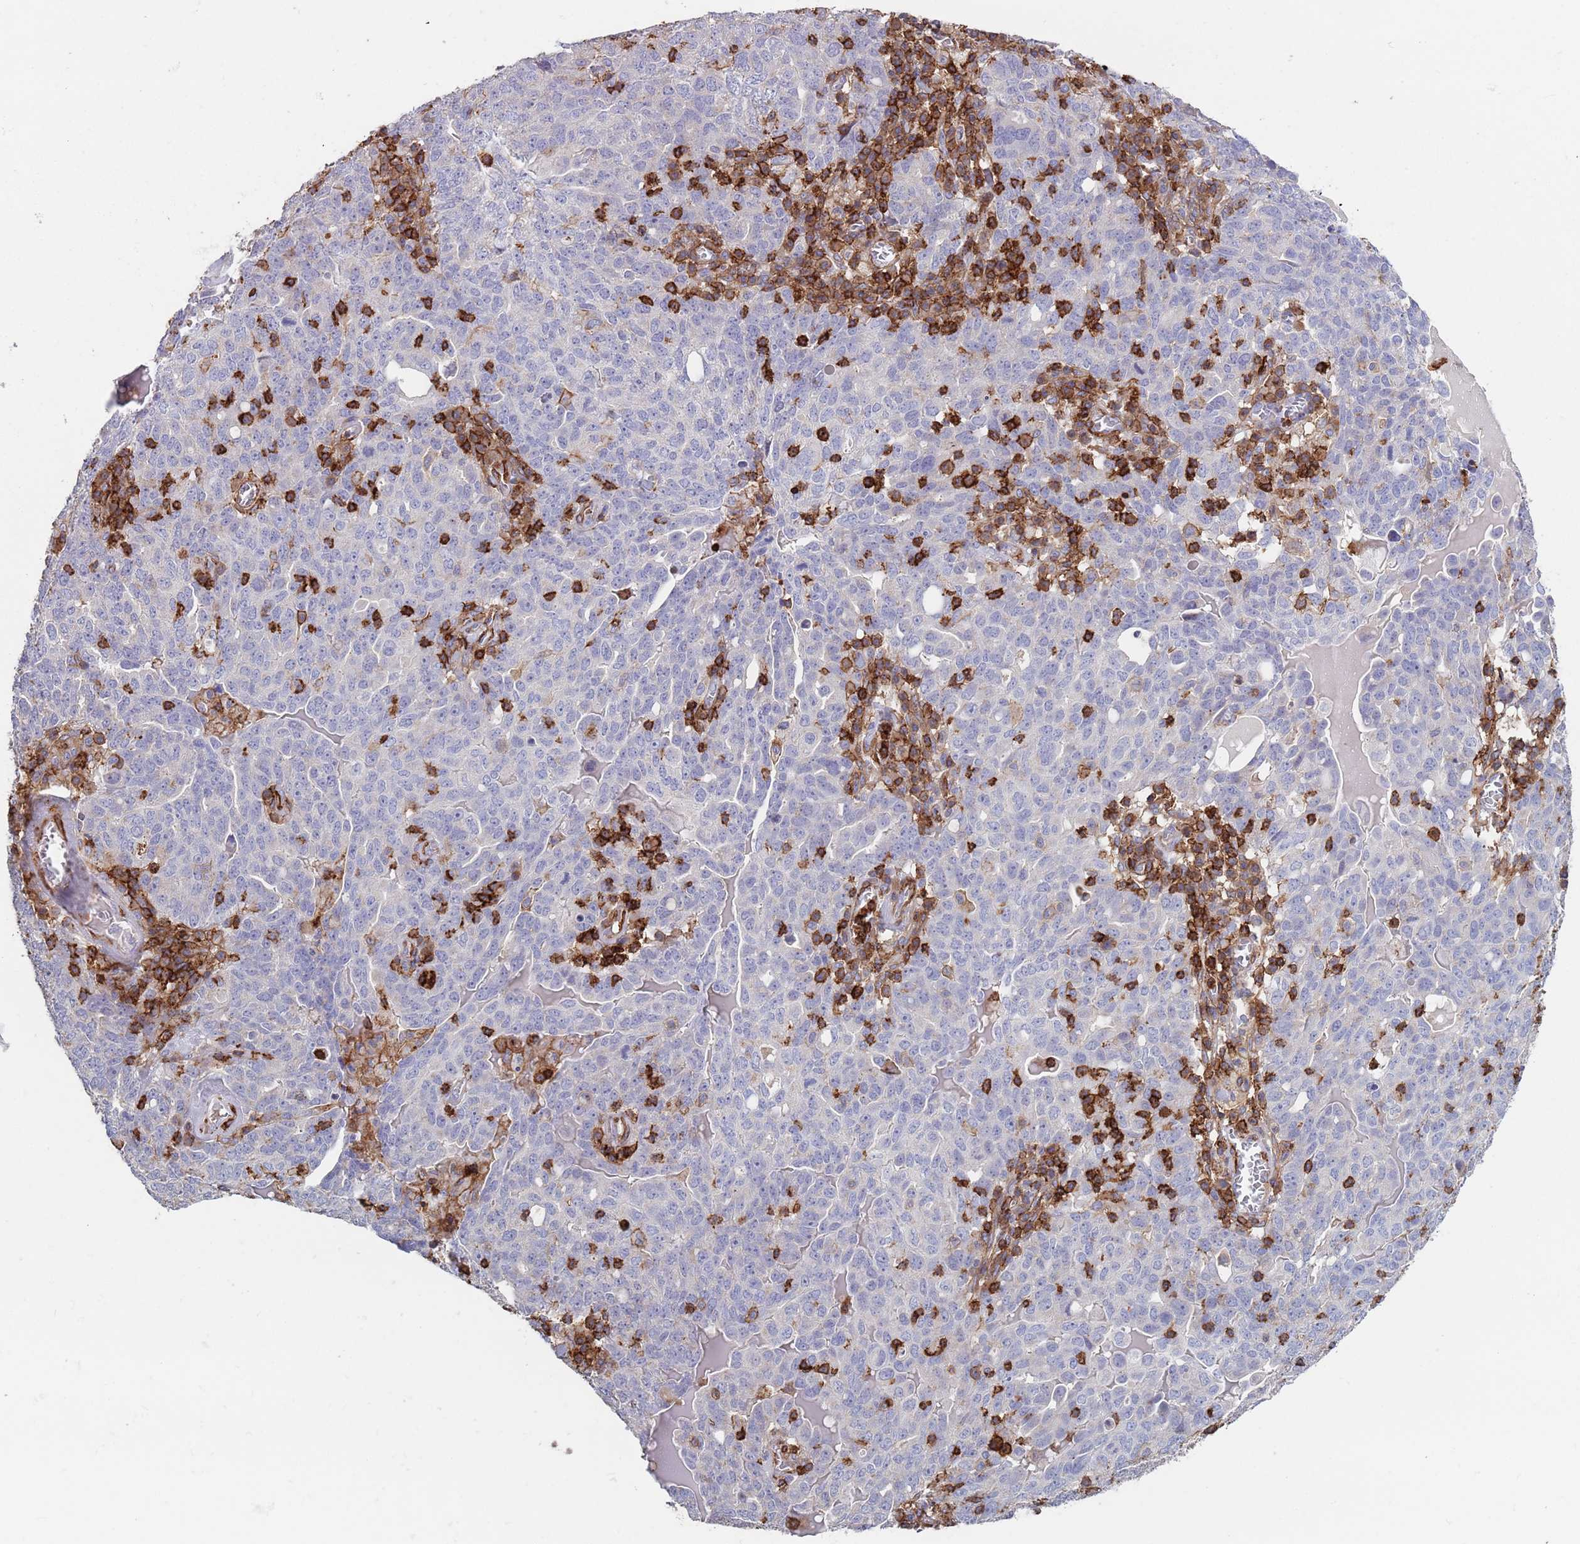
{"staining": {"intensity": "negative", "quantity": "none", "location": "none"}, "tissue": "ovarian cancer", "cell_type": "Tumor cells", "image_type": "cancer", "snomed": [{"axis": "morphology", "description": "Carcinoma, endometroid"}, {"axis": "topography", "description": "Ovary"}], "caption": "High magnification brightfield microscopy of ovarian endometroid carcinoma stained with DAB (3,3'-diaminobenzidine) (brown) and counterstained with hematoxylin (blue): tumor cells show no significant expression. (DAB immunohistochemistry with hematoxylin counter stain).", "gene": "RNF144A", "patient": {"sex": "female", "age": 62}}